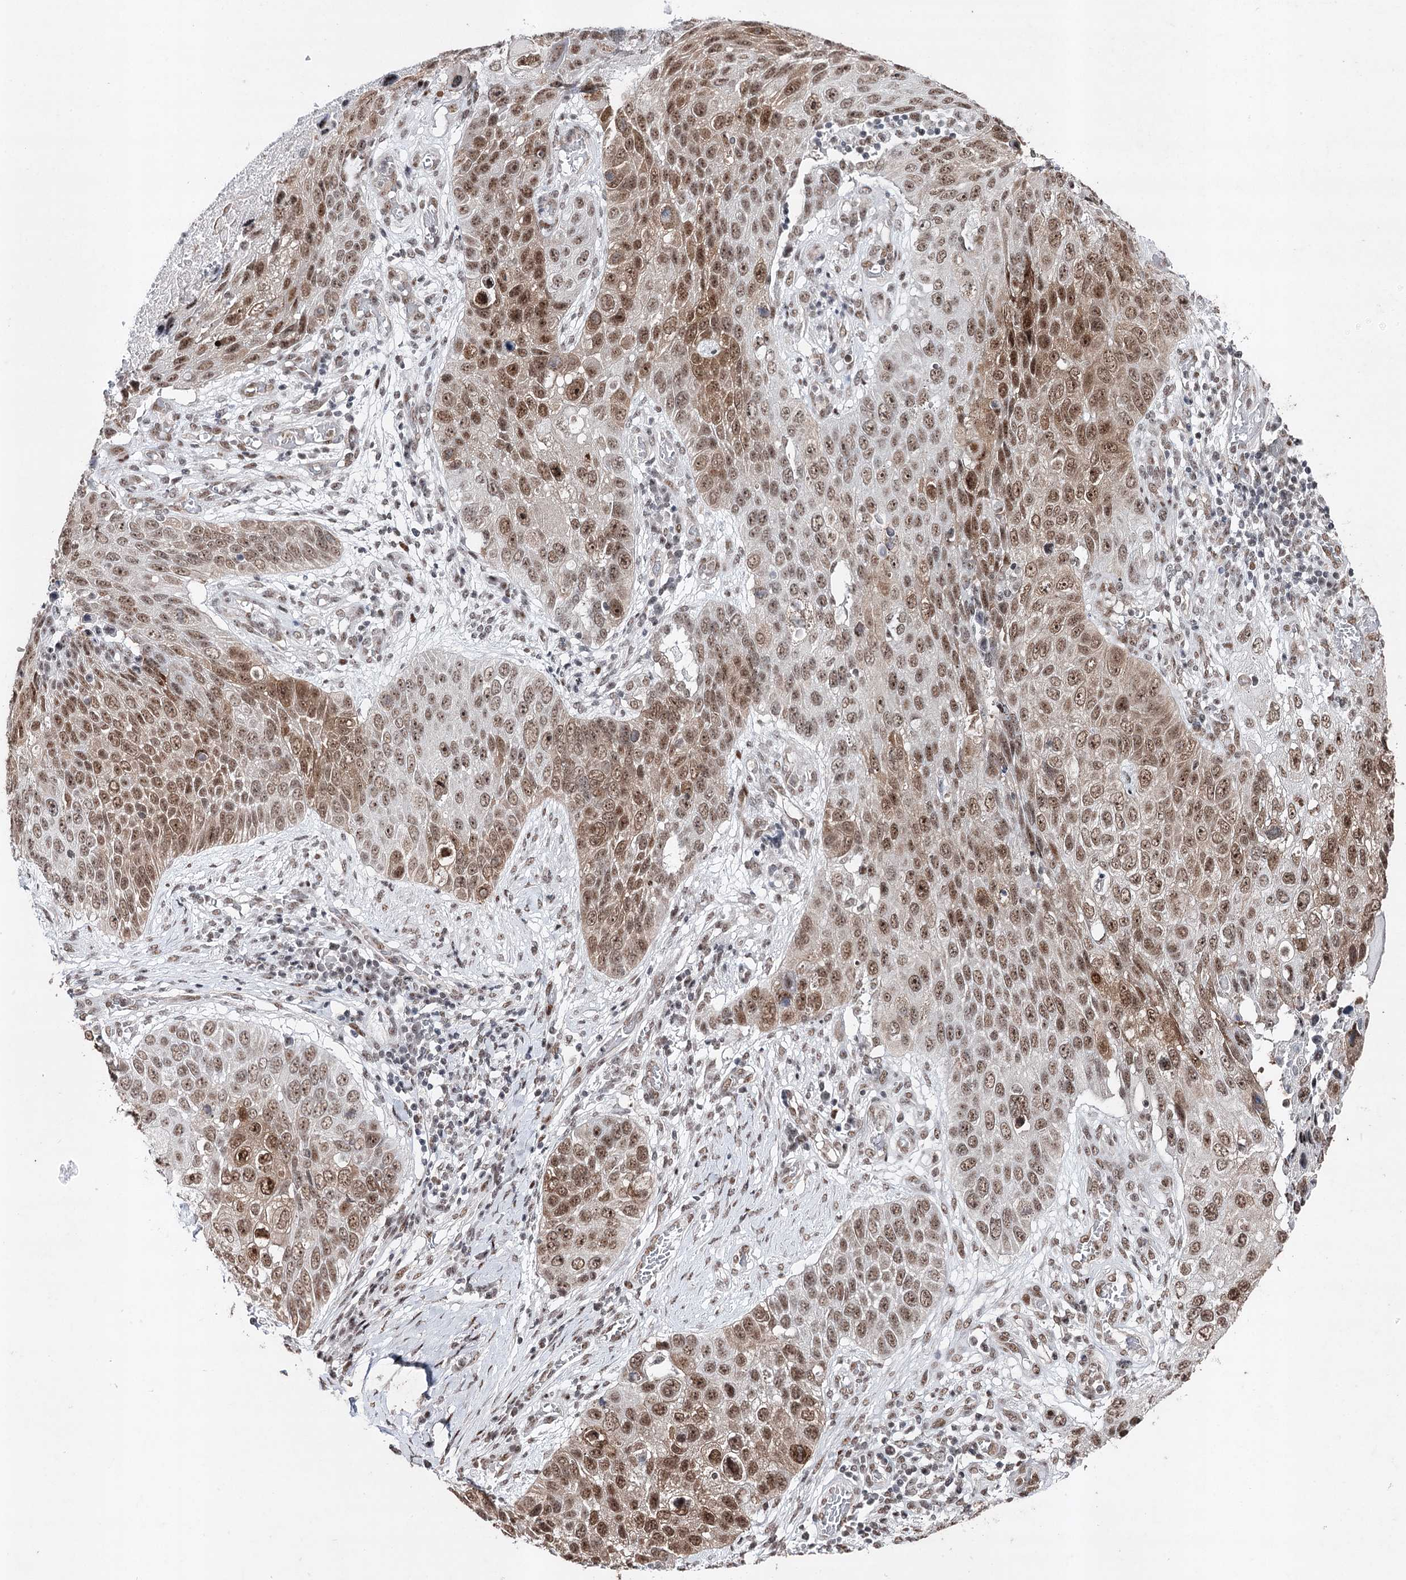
{"staining": {"intensity": "moderate", "quantity": ">75%", "location": "cytoplasmic/membranous,nuclear"}, "tissue": "lung cancer", "cell_type": "Tumor cells", "image_type": "cancer", "snomed": [{"axis": "morphology", "description": "Squamous cell carcinoma, NOS"}, {"axis": "topography", "description": "Lung"}], "caption": "Protein positivity by immunohistochemistry (IHC) displays moderate cytoplasmic/membranous and nuclear staining in about >75% of tumor cells in lung cancer (squamous cell carcinoma).", "gene": "PDCD4", "patient": {"sex": "male", "age": 61}}